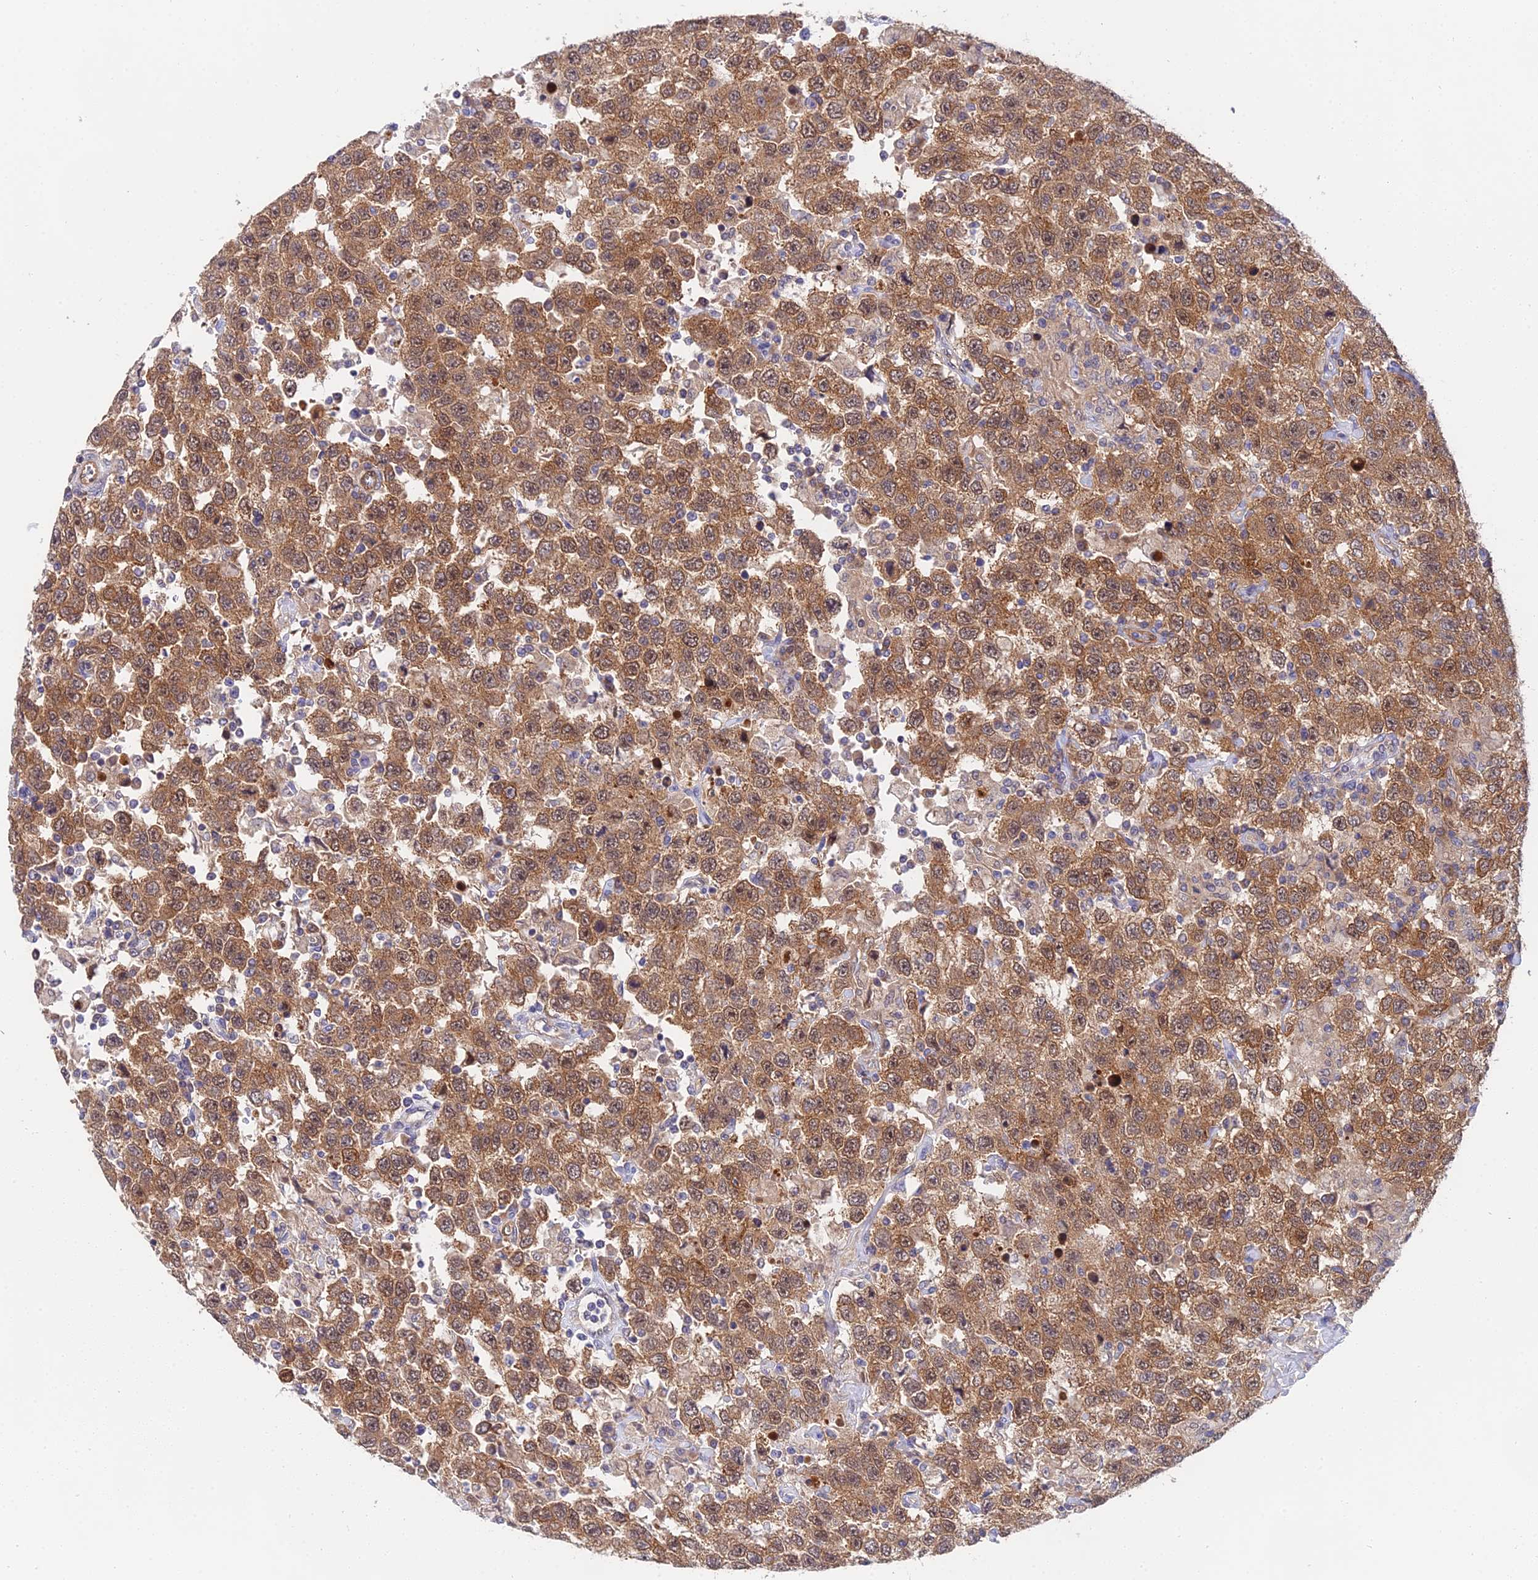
{"staining": {"intensity": "moderate", "quantity": ">75%", "location": "cytoplasmic/membranous,nuclear"}, "tissue": "testis cancer", "cell_type": "Tumor cells", "image_type": "cancer", "snomed": [{"axis": "morphology", "description": "Seminoma, NOS"}, {"axis": "topography", "description": "Testis"}], "caption": "Protein staining displays moderate cytoplasmic/membranous and nuclear positivity in approximately >75% of tumor cells in testis seminoma.", "gene": "PPP2R2C", "patient": {"sex": "male", "age": 41}}